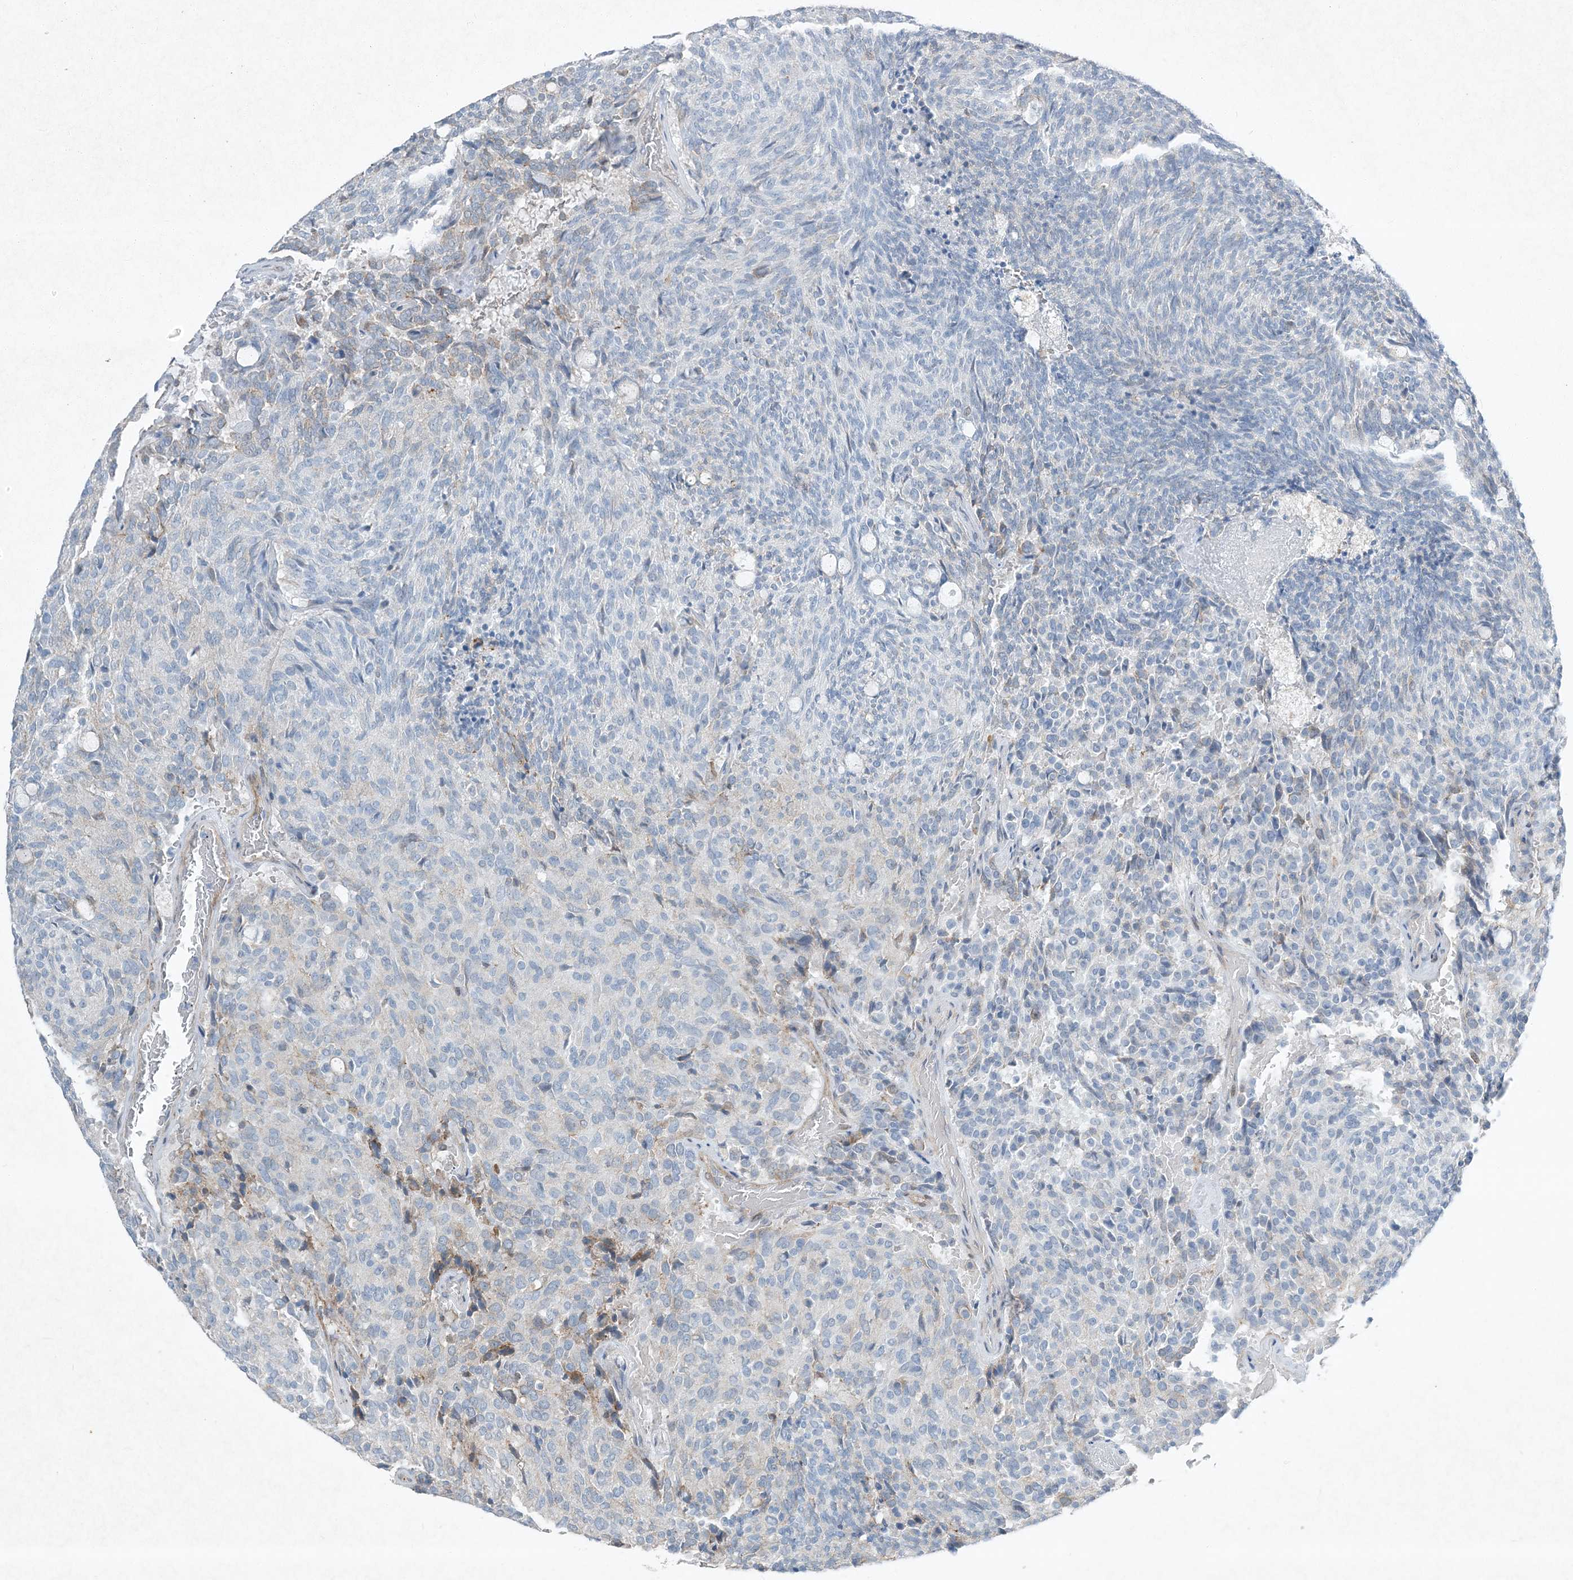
{"staining": {"intensity": "negative", "quantity": "none", "location": "none"}, "tissue": "carcinoid", "cell_type": "Tumor cells", "image_type": "cancer", "snomed": [{"axis": "morphology", "description": "Carcinoid, malignant, NOS"}, {"axis": "topography", "description": "Pancreas"}], "caption": "Immunohistochemistry of human carcinoid reveals no expression in tumor cells.", "gene": "PGM5", "patient": {"sex": "female", "age": 54}}